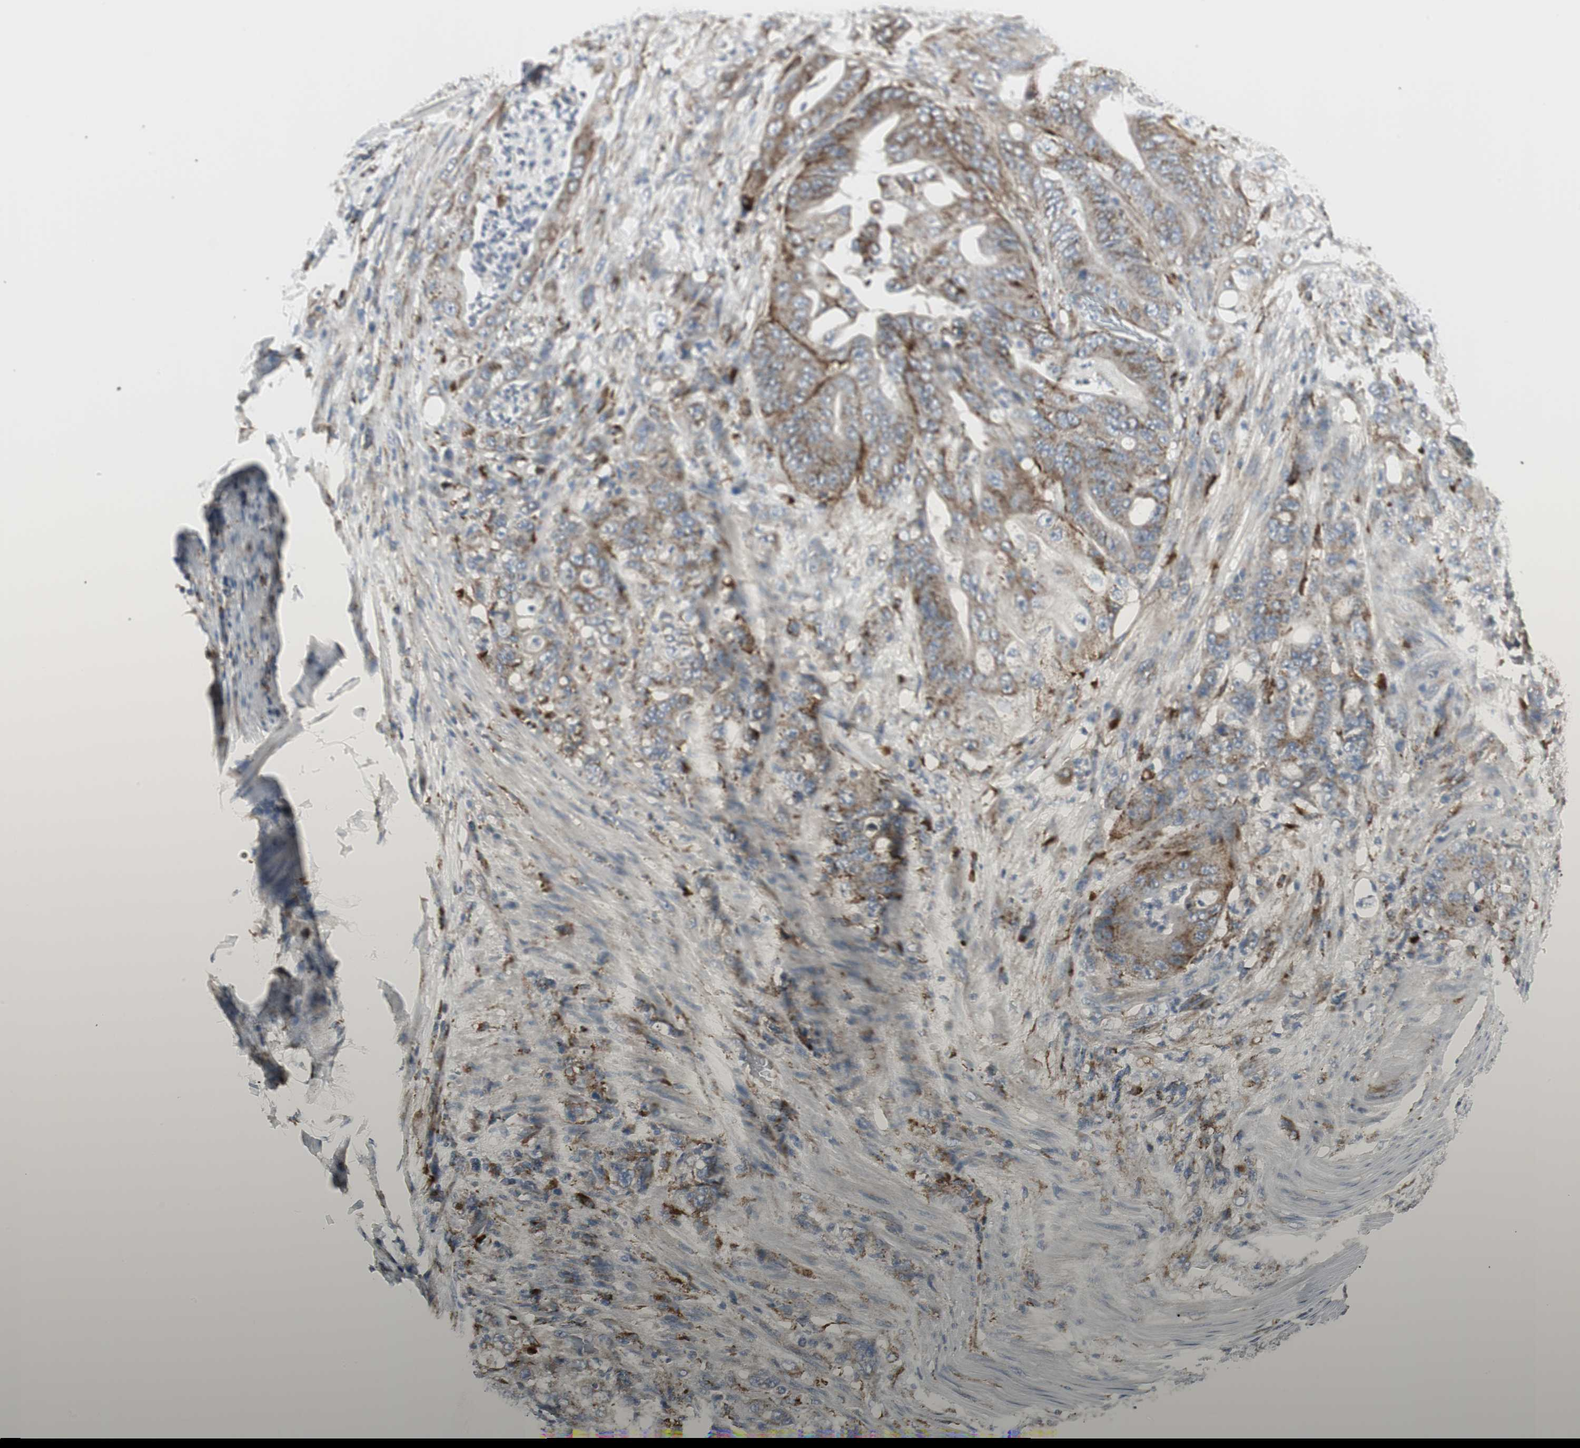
{"staining": {"intensity": "moderate", "quantity": "25%-75%", "location": "cytoplasmic/membranous"}, "tissue": "stomach cancer", "cell_type": "Tumor cells", "image_type": "cancer", "snomed": [{"axis": "morphology", "description": "Adenocarcinoma, NOS"}, {"axis": "topography", "description": "Stomach"}], "caption": "Stomach cancer (adenocarcinoma) was stained to show a protein in brown. There is medium levels of moderate cytoplasmic/membranous expression in approximately 25%-75% of tumor cells. The staining was performed using DAB to visualize the protein expression in brown, while the nuclei were stained in blue with hematoxylin (Magnification: 20x).", "gene": "ATP6V1B2", "patient": {"sex": "female", "age": 73}}